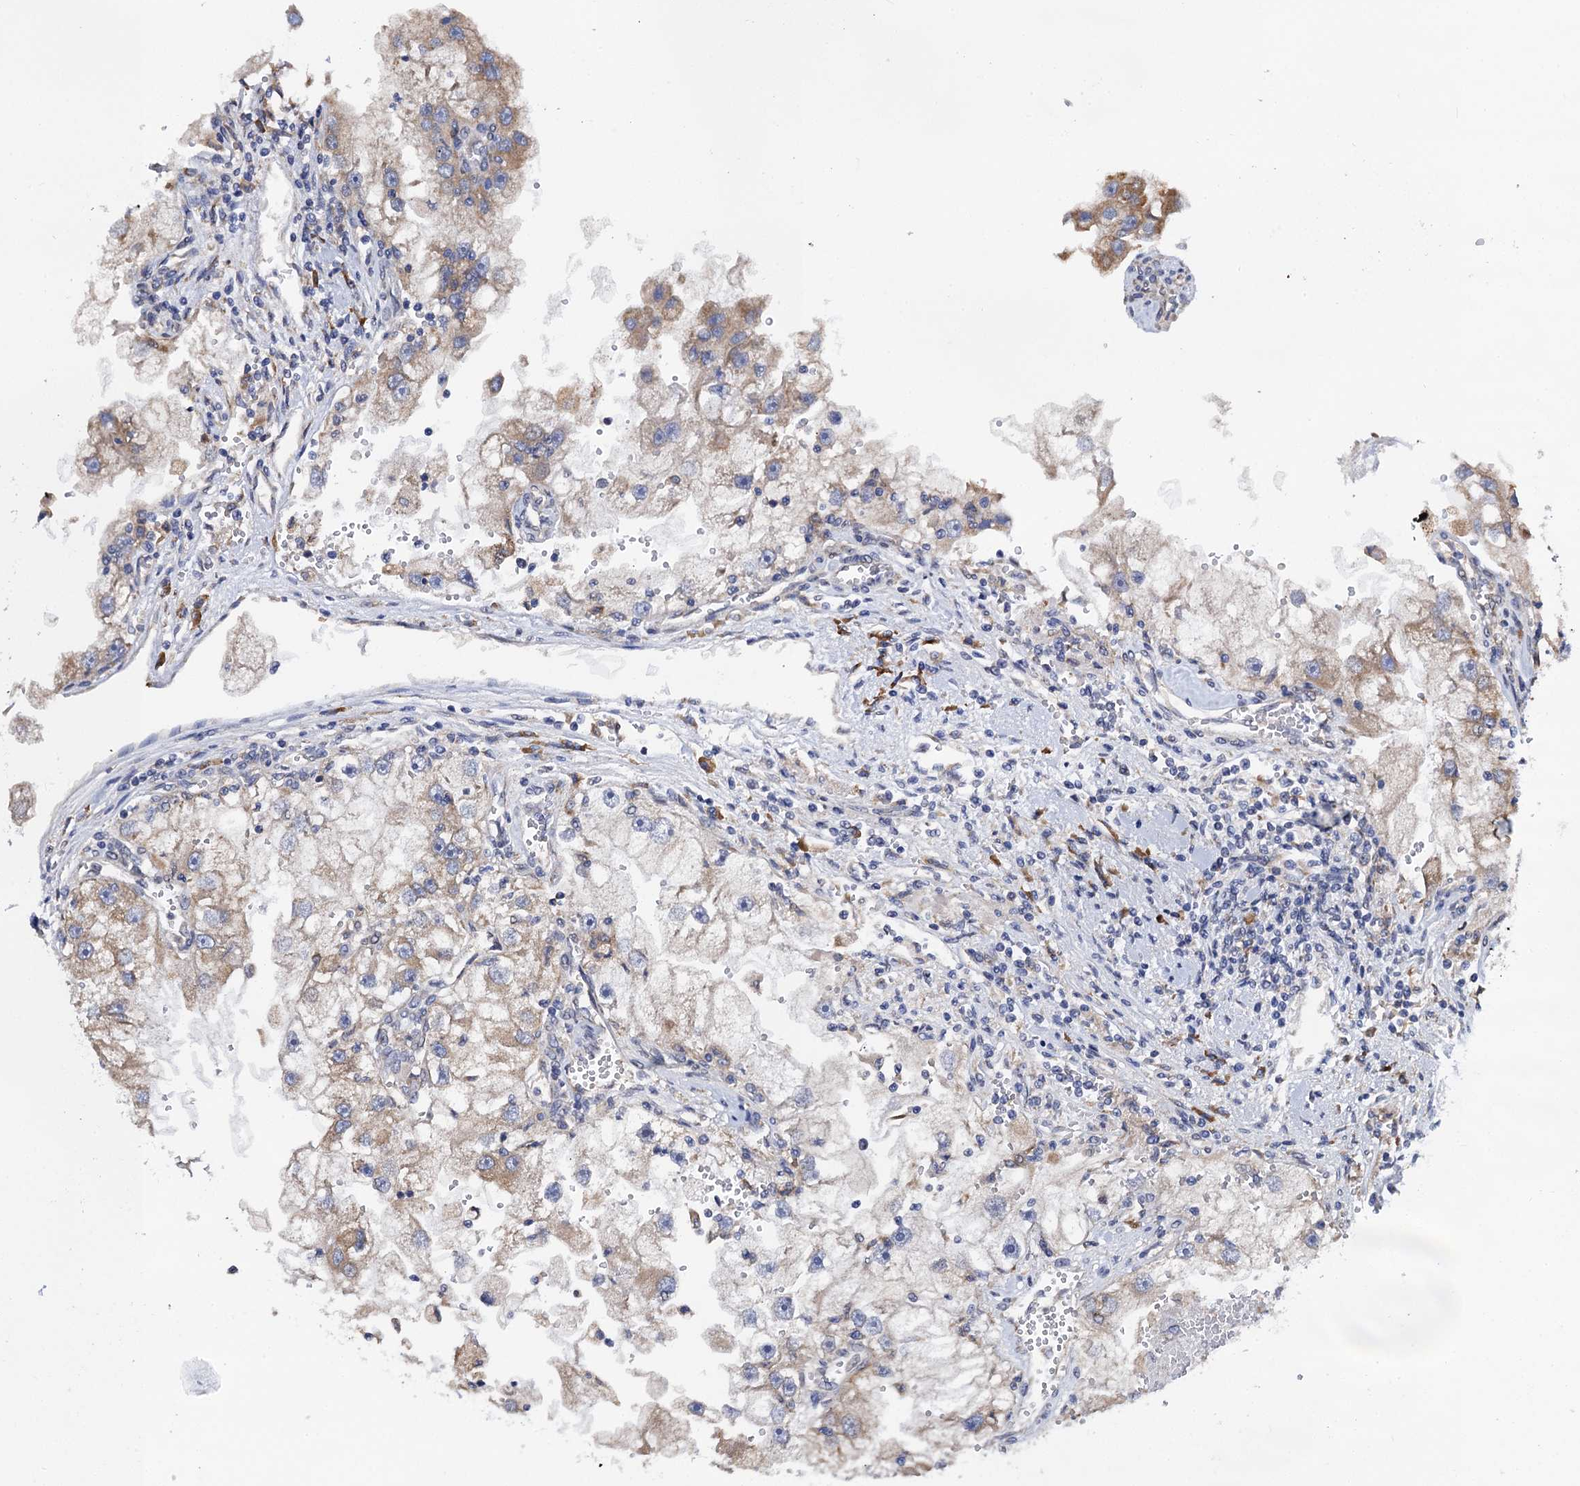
{"staining": {"intensity": "weak", "quantity": "25%-75%", "location": "cytoplasmic/membranous"}, "tissue": "renal cancer", "cell_type": "Tumor cells", "image_type": "cancer", "snomed": [{"axis": "morphology", "description": "Adenocarcinoma, NOS"}, {"axis": "topography", "description": "Kidney"}], "caption": "Renal cancer was stained to show a protein in brown. There is low levels of weak cytoplasmic/membranous staining in approximately 25%-75% of tumor cells.", "gene": "PGLS", "patient": {"sex": "male", "age": 63}}